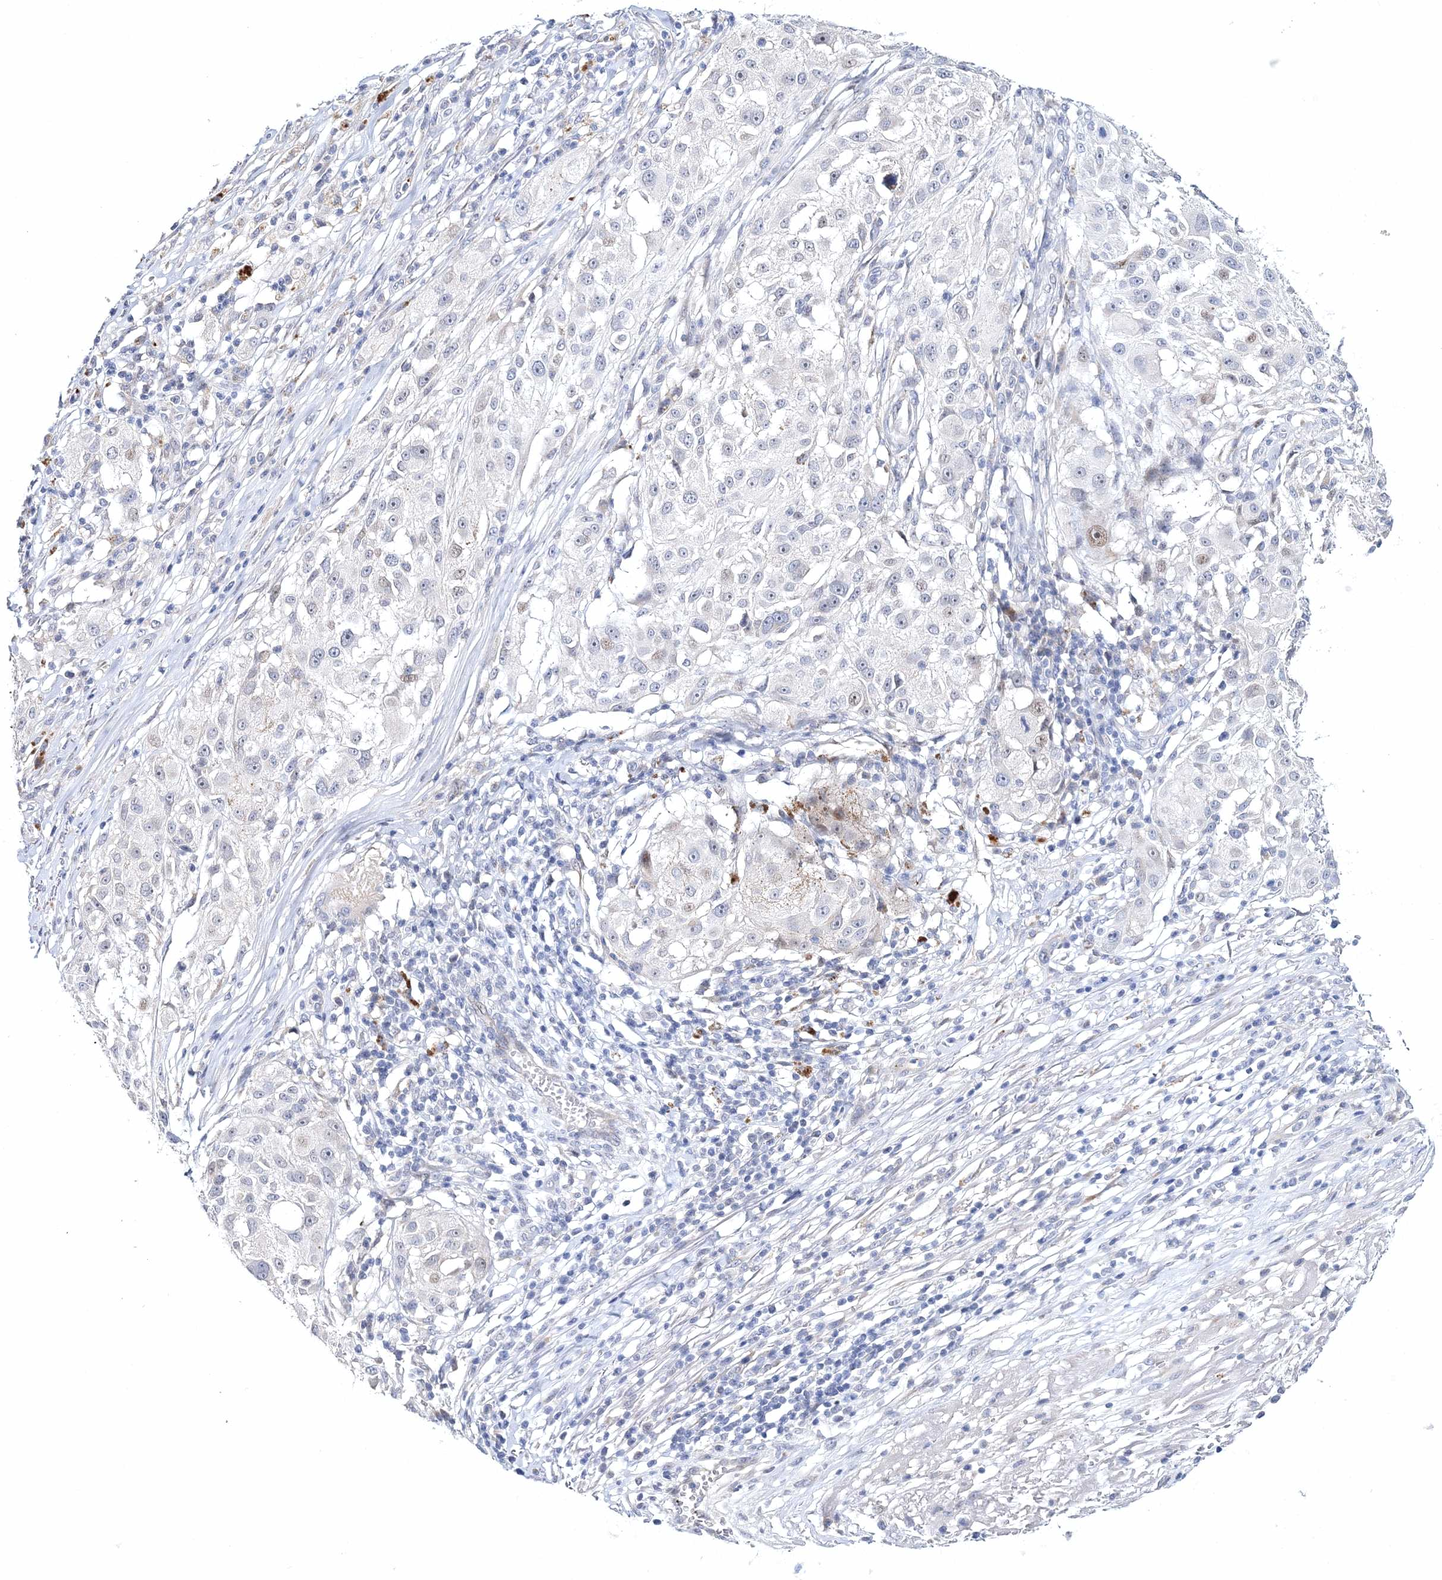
{"staining": {"intensity": "weak", "quantity": "<25%", "location": "nuclear"}, "tissue": "melanoma", "cell_type": "Tumor cells", "image_type": "cancer", "snomed": [{"axis": "morphology", "description": "Necrosis, NOS"}, {"axis": "morphology", "description": "Malignant melanoma, NOS"}, {"axis": "topography", "description": "Skin"}], "caption": "Tumor cells are negative for protein expression in human melanoma. Brightfield microscopy of immunohistochemistry stained with DAB (brown) and hematoxylin (blue), captured at high magnification.", "gene": "MYOZ2", "patient": {"sex": "female", "age": 87}}